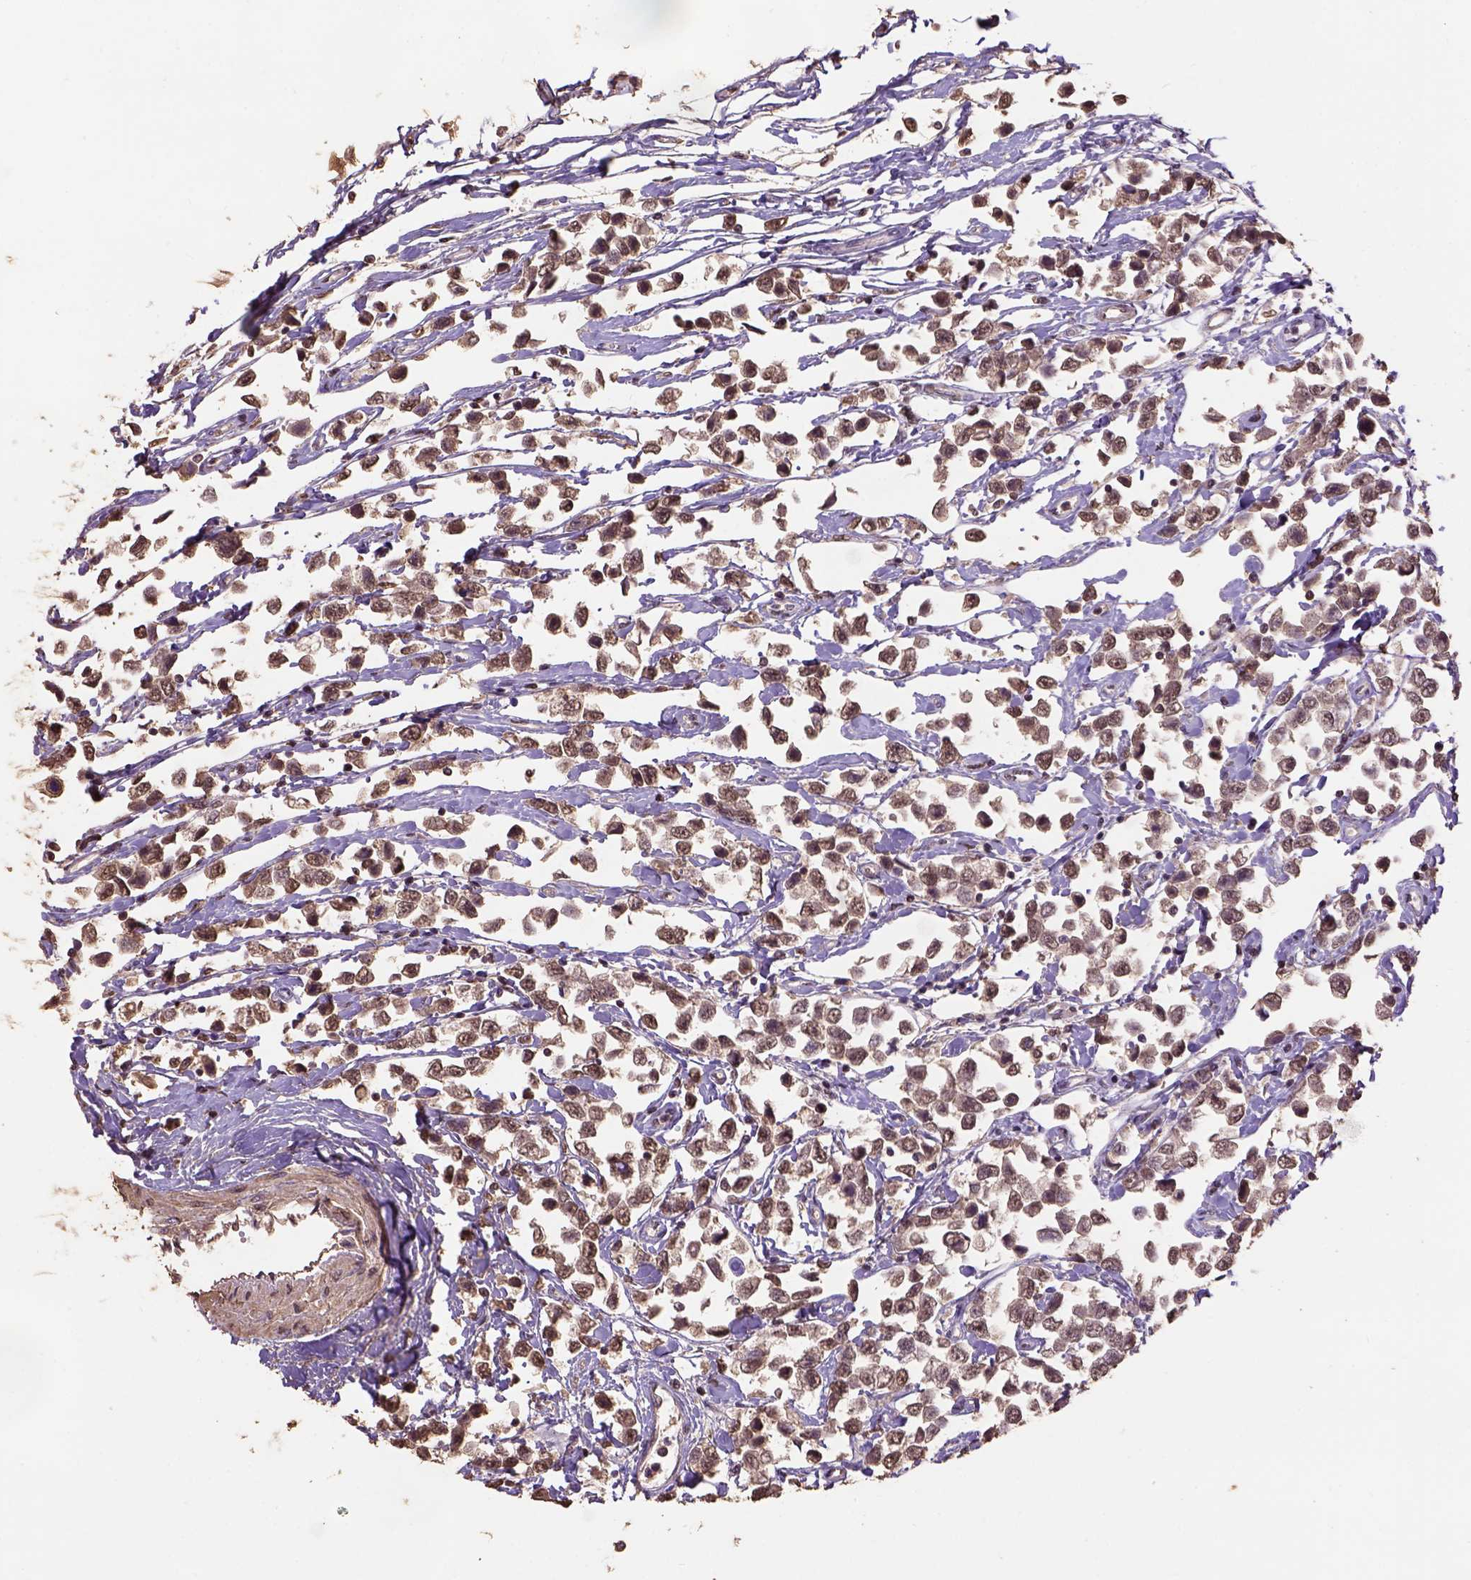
{"staining": {"intensity": "moderate", "quantity": ">75%", "location": "nuclear"}, "tissue": "testis cancer", "cell_type": "Tumor cells", "image_type": "cancer", "snomed": [{"axis": "morphology", "description": "Seminoma, NOS"}, {"axis": "topography", "description": "Testis"}], "caption": "Immunohistochemistry (IHC) photomicrograph of neoplastic tissue: human testis cancer (seminoma) stained using IHC demonstrates medium levels of moderate protein expression localized specifically in the nuclear of tumor cells, appearing as a nuclear brown color.", "gene": "CSTF2T", "patient": {"sex": "male", "age": 34}}